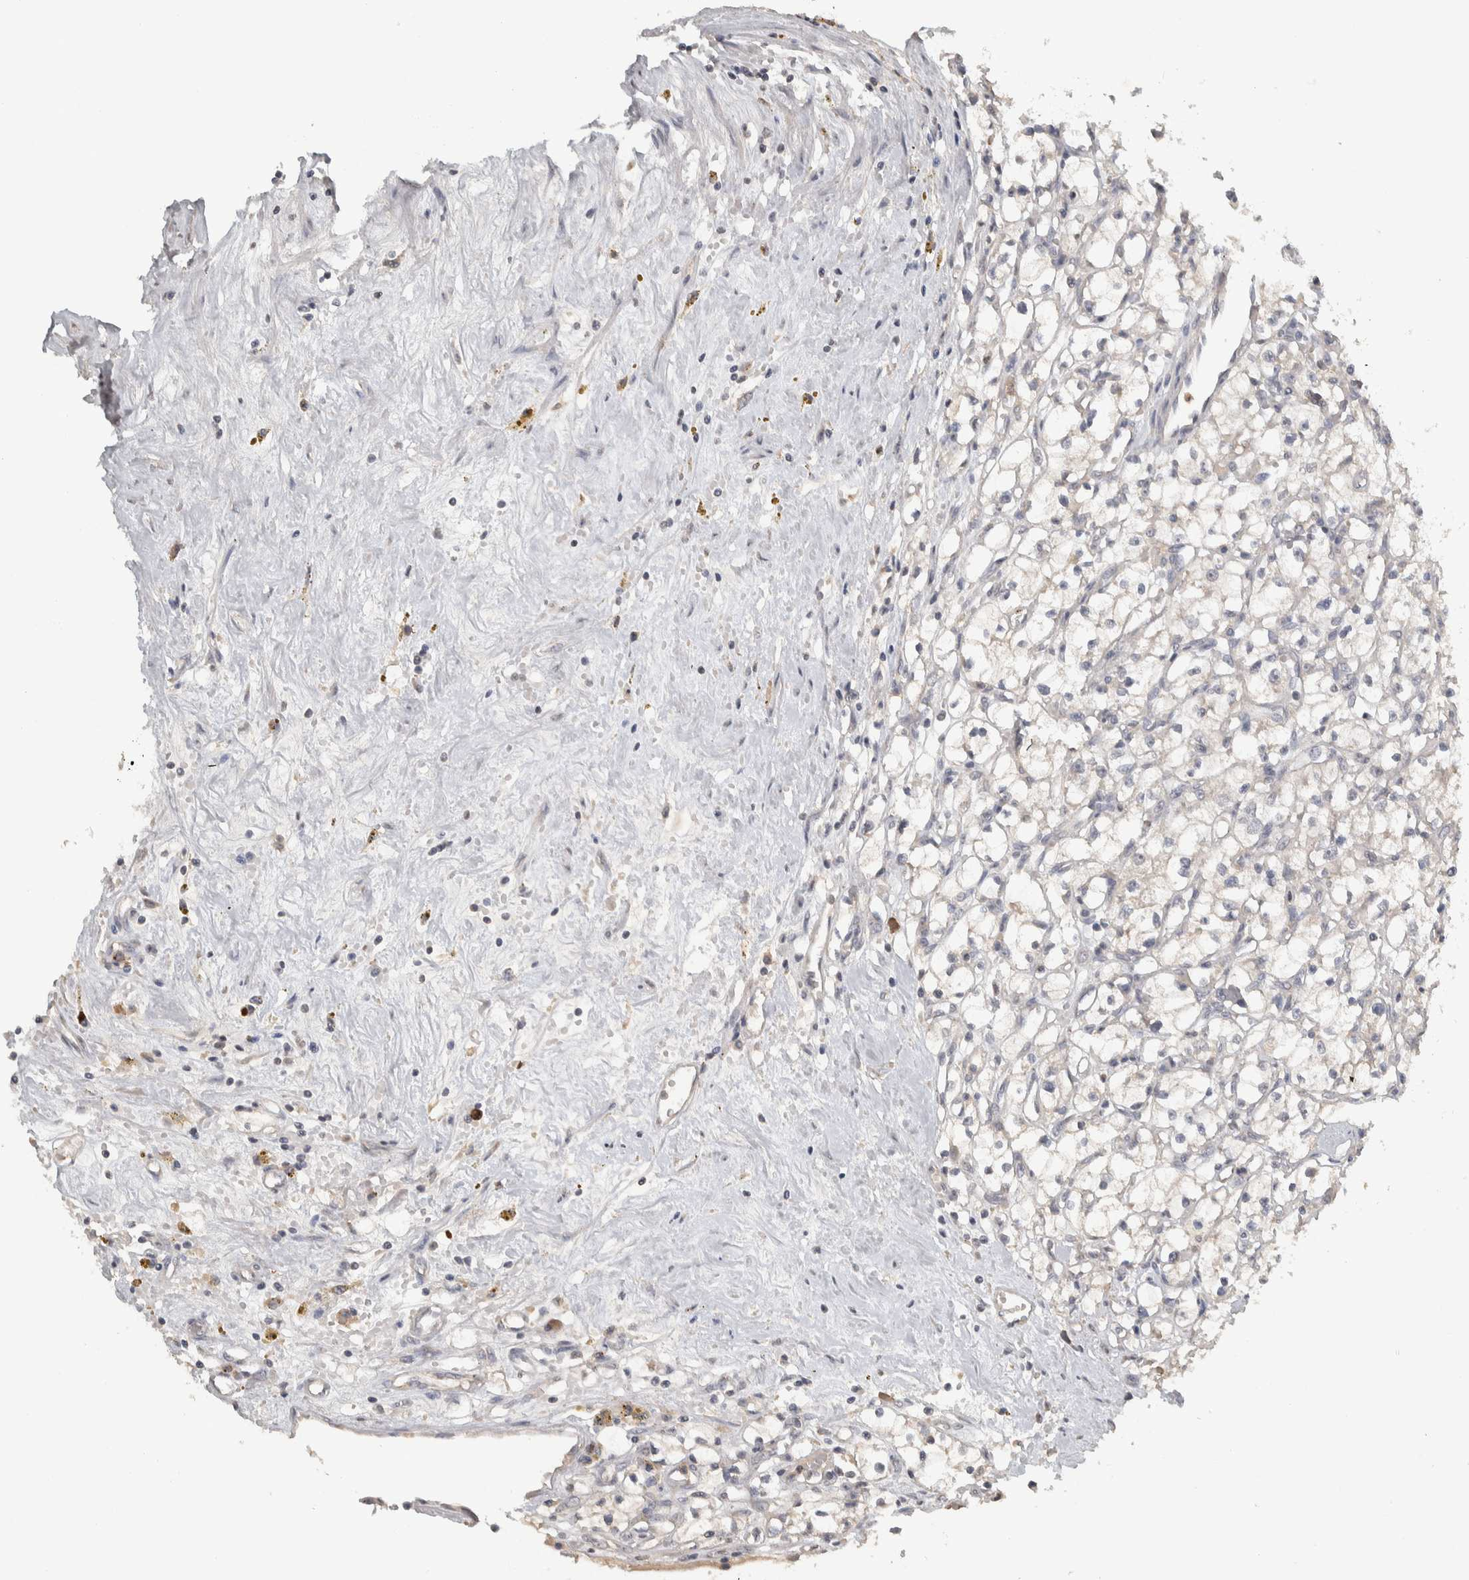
{"staining": {"intensity": "negative", "quantity": "none", "location": "none"}, "tissue": "renal cancer", "cell_type": "Tumor cells", "image_type": "cancer", "snomed": [{"axis": "morphology", "description": "Adenocarcinoma, NOS"}, {"axis": "topography", "description": "Kidney"}], "caption": "The photomicrograph demonstrates no significant positivity in tumor cells of renal adenocarcinoma.", "gene": "EIF3H", "patient": {"sex": "male", "age": 56}}